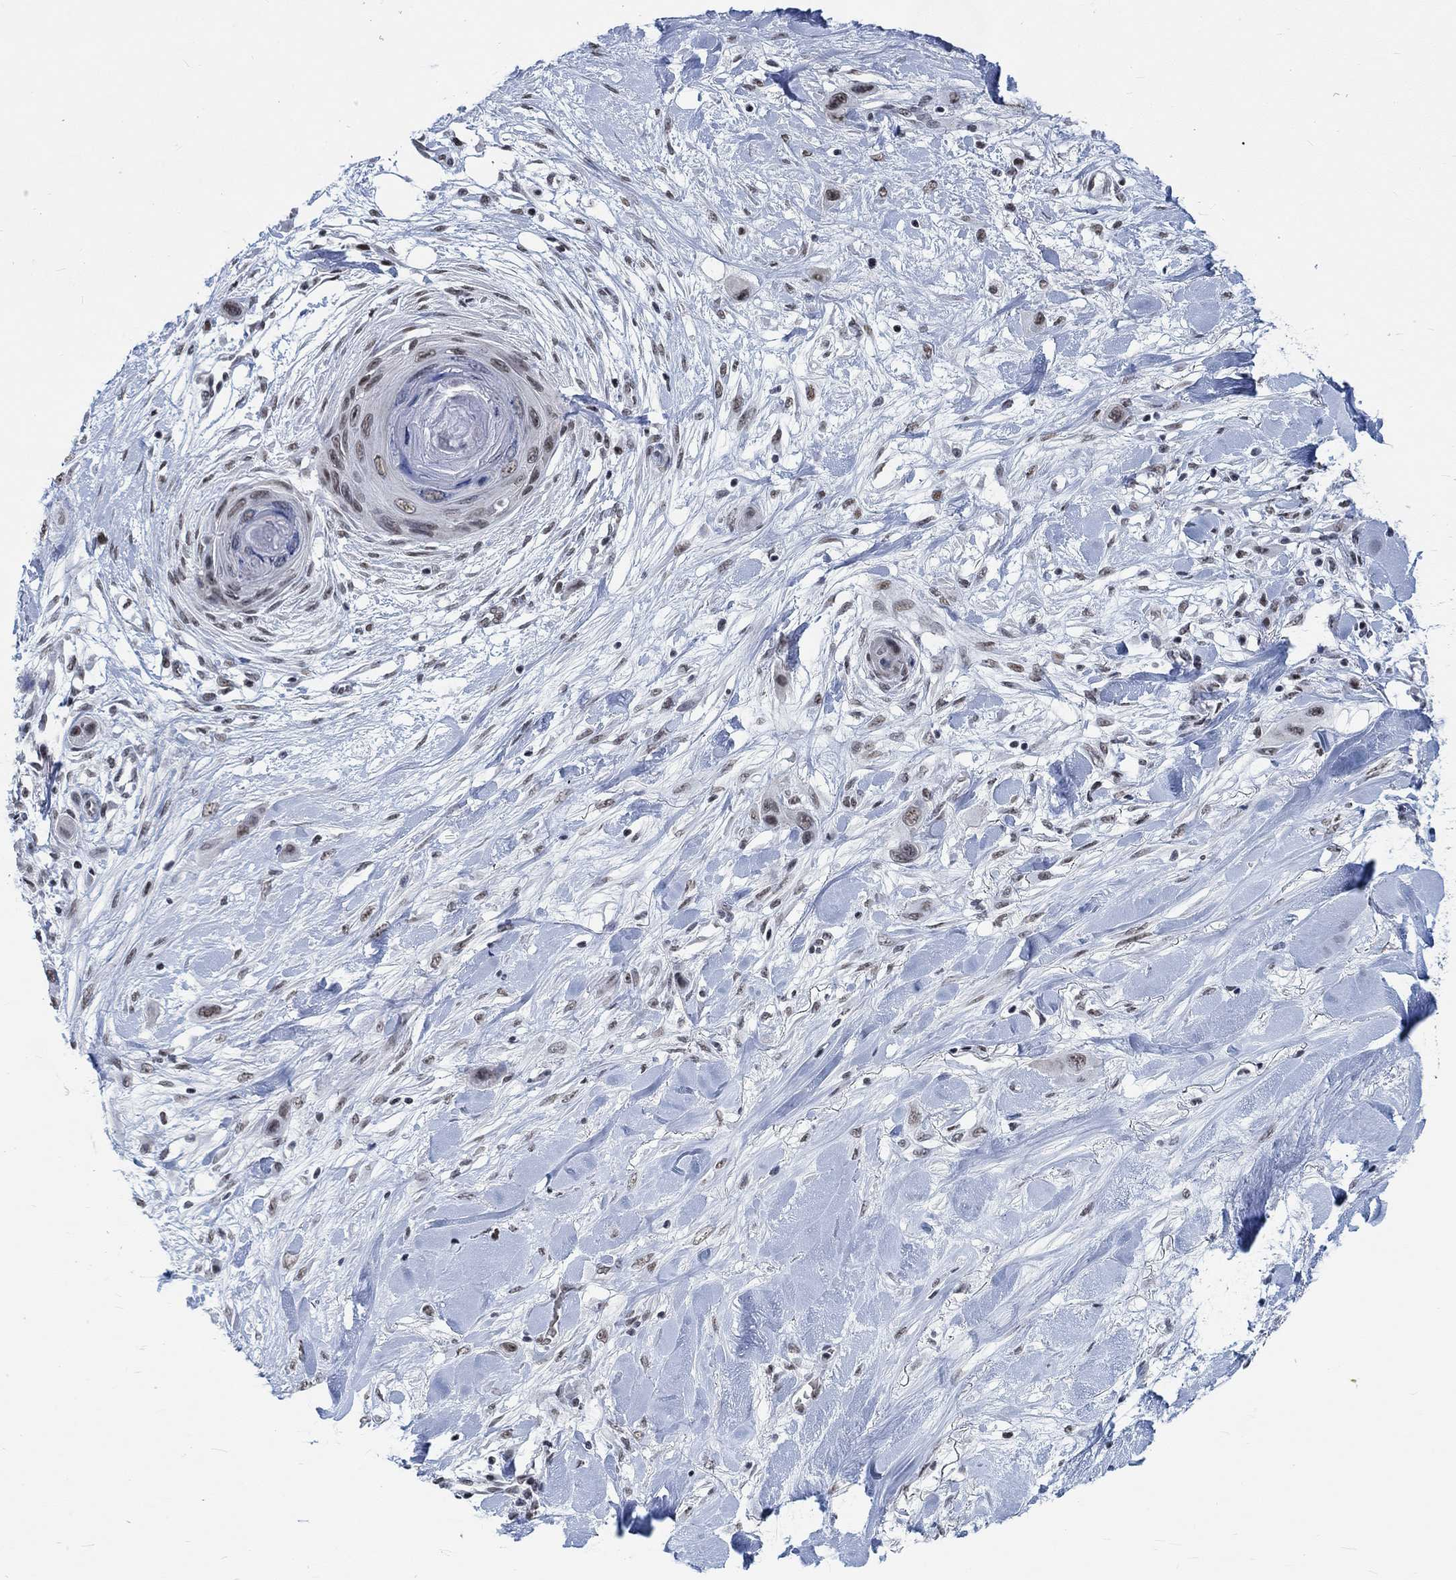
{"staining": {"intensity": "weak", "quantity": "<25%", "location": "nuclear"}, "tissue": "skin cancer", "cell_type": "Tumor cells", "image_type": "cancer", "snomed": [{"axis": "morphology", "description": "Squamous cell carcinoma, NOS"}, {"axis": "topography", "description": "Skin"}], "caption": "Skin cancer stained for a protein using IHC shows no staining tumor cells.", "gene": "KCNH8", "patient": {"sex": "male", "age": 79}}